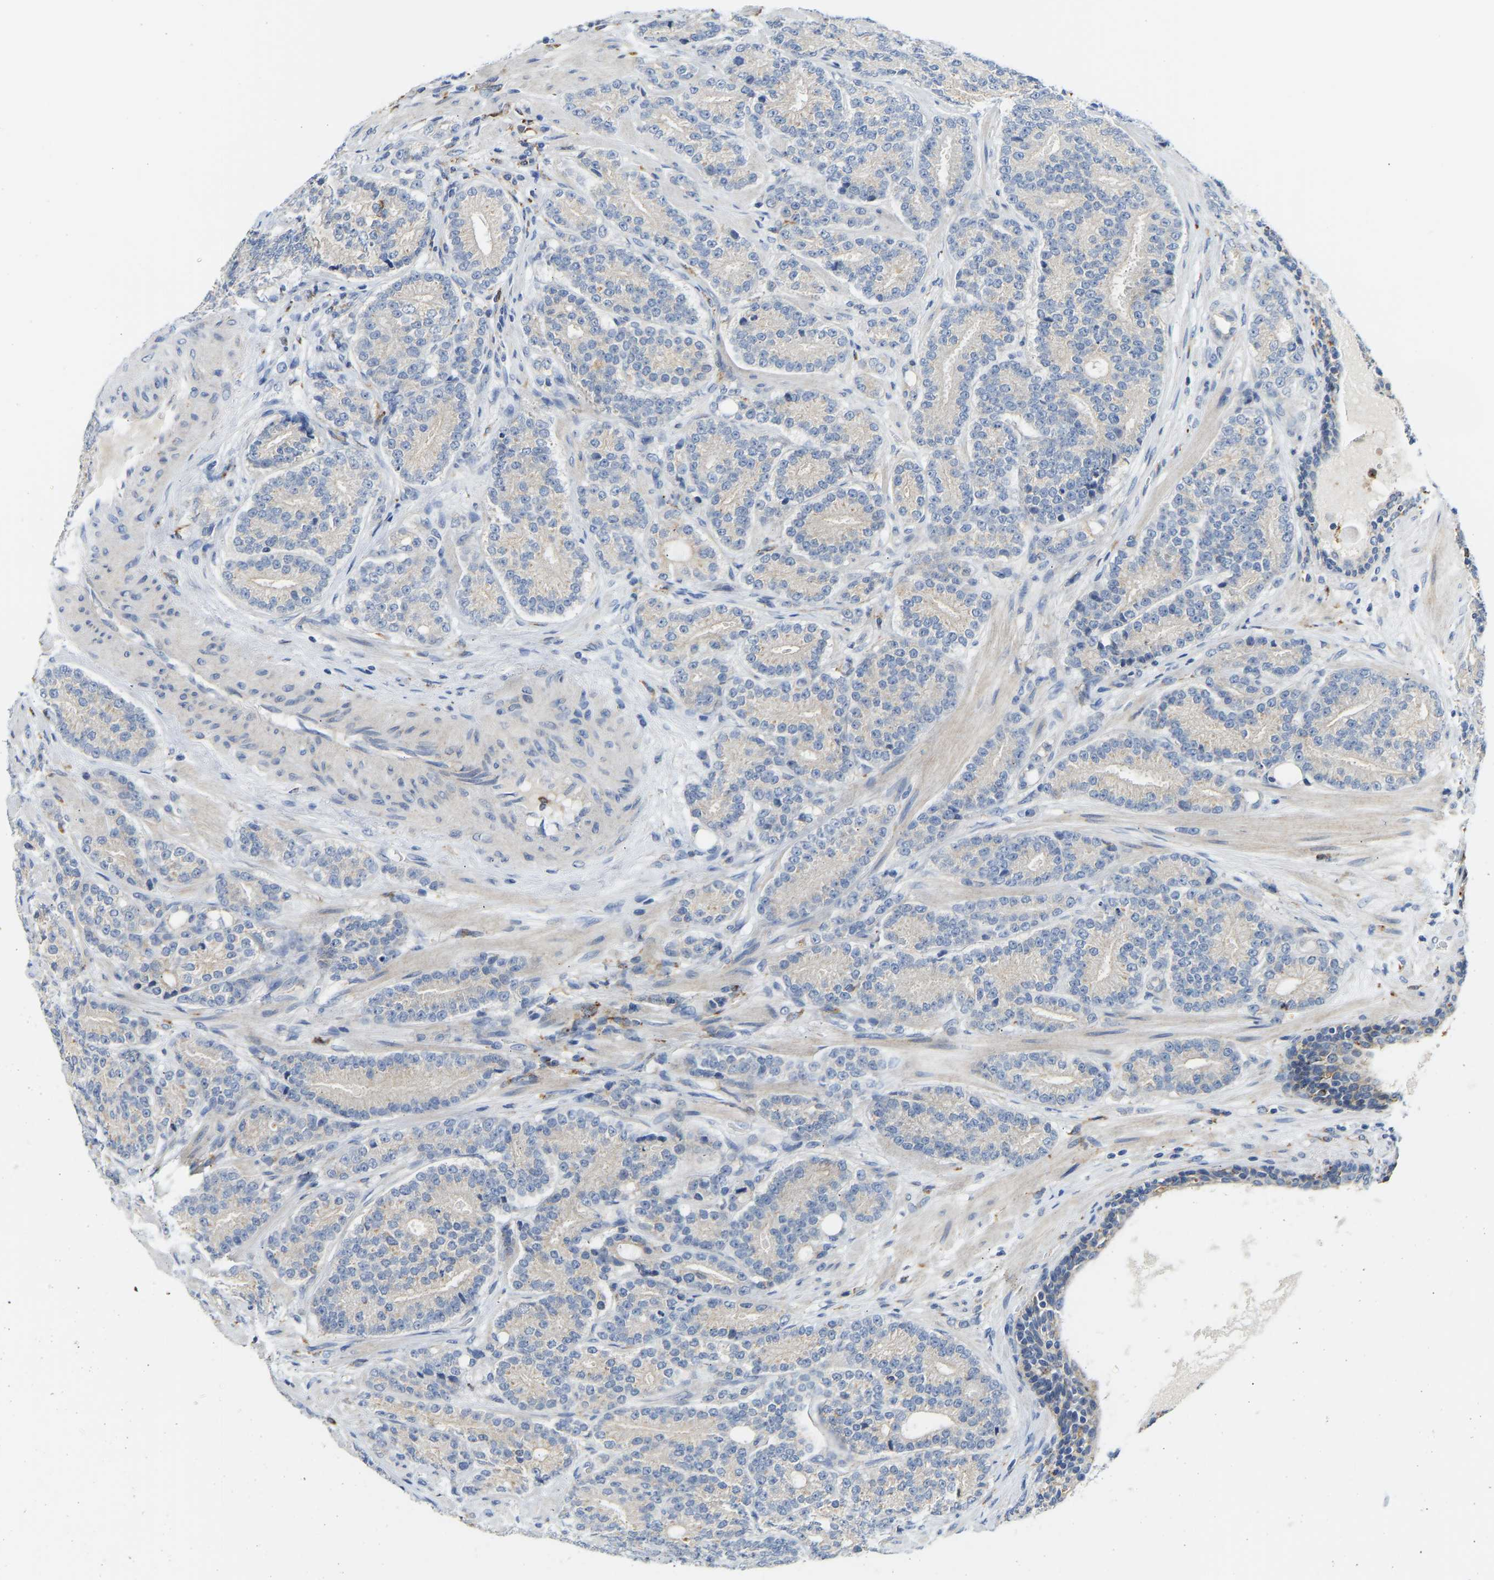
{"staining": {"intensity": "negative", "quantity": "none", "location": "none"}, "tissue": "prostate cancer", "cell_type": "Tumor cells", "image_type": "cancer", "snomed": [{"axis": "morphology", "description": "Adenocarcinoma, High grade"}, {"axis": "topography", "description": "Prostate"}], "caption": "This is a micrograph of immunohistochemistry staining of high-grade adenocarcinoma (prostate), which shows no staining in tumor cells. (DAB IHC with hematoxylin counter stain).", "gene": "ATP6V1E1", "patient": {"sex": "male", "age": 61}}